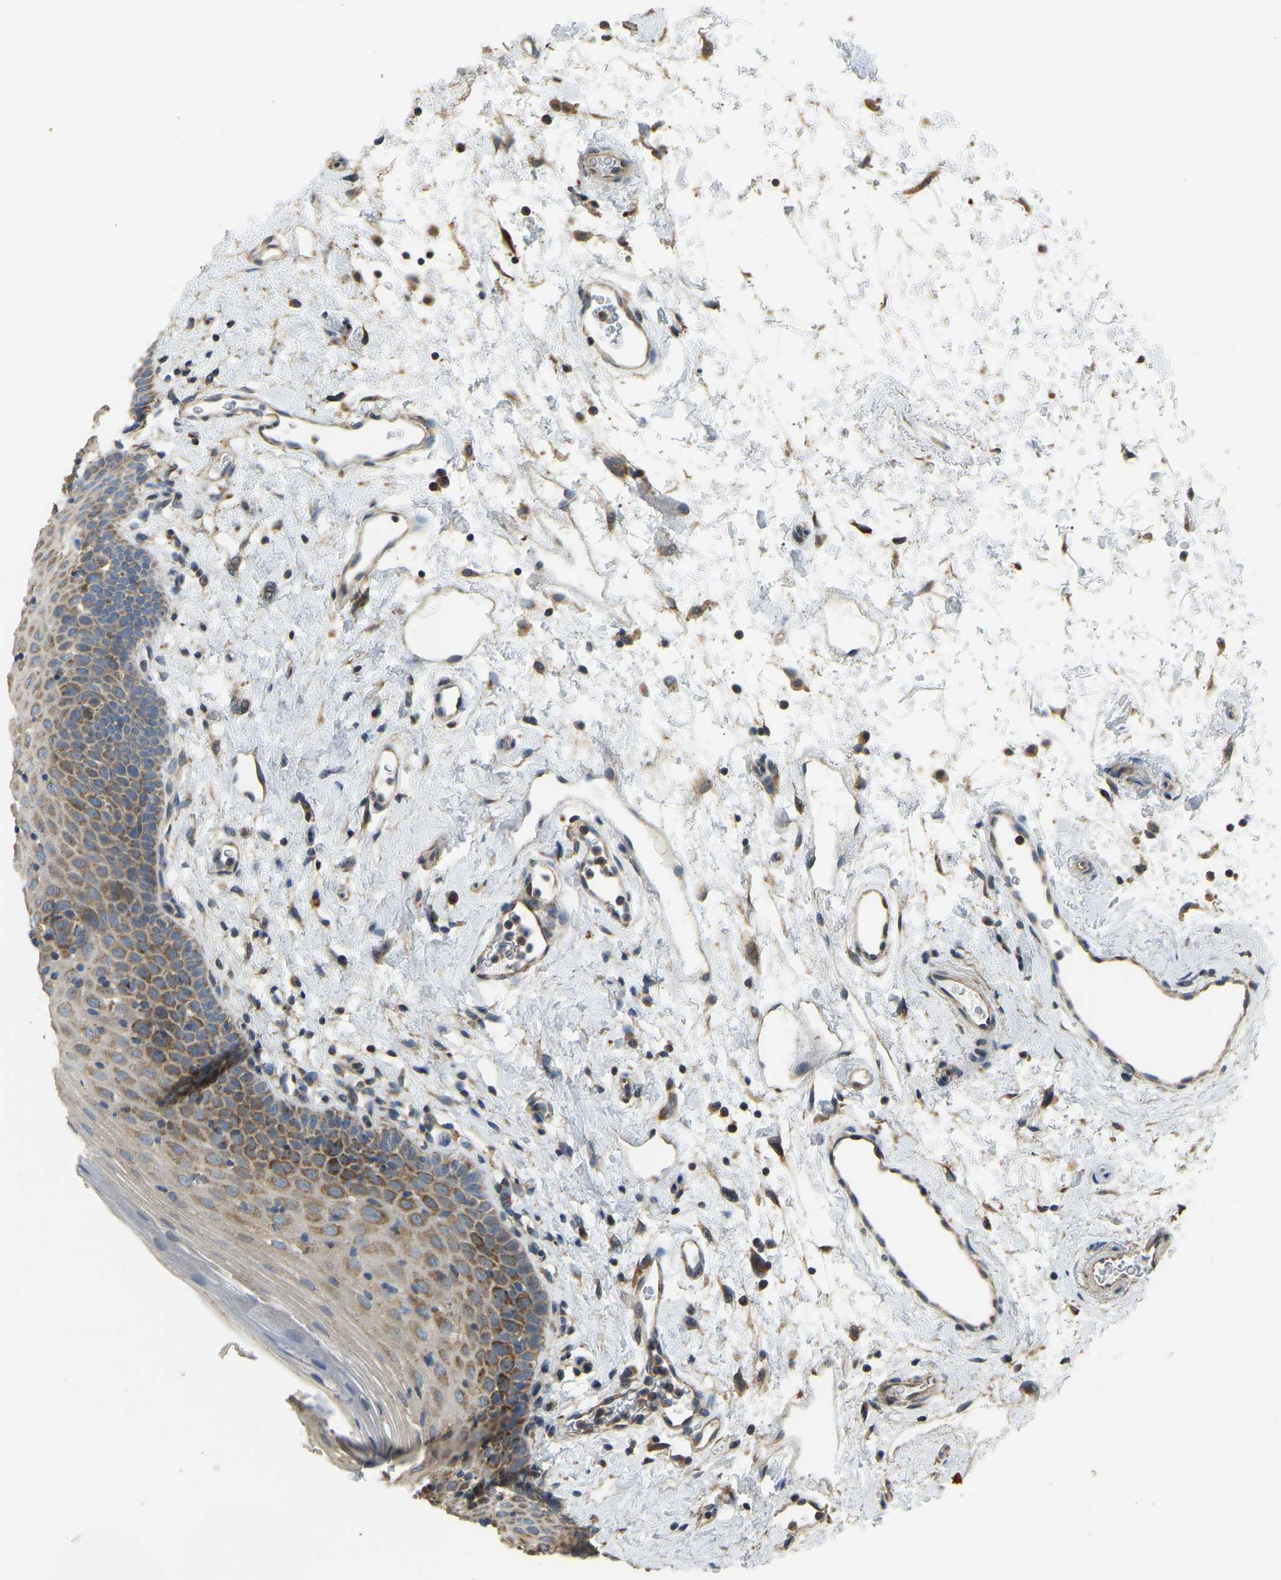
{"staining": {"intensity": "moderate", "quantity": ">75%", "location": "cytoplasmic/membranous"}, "tissue": "oral mucosa", "cell_type": "Squamous epithelial cells", "image_type": "normal", "snomed": [{"axis": "morphology", "description": "Normal tissue, NOS"}, {"axis": "topography", "description": "Oral tissue"}], "caption": "Oral mucosa stained with a protein marker shows moderate staining in squamous epithelial cells.", "gene": "PSMD7", "patient": {"sex": "male", "age": 66}}